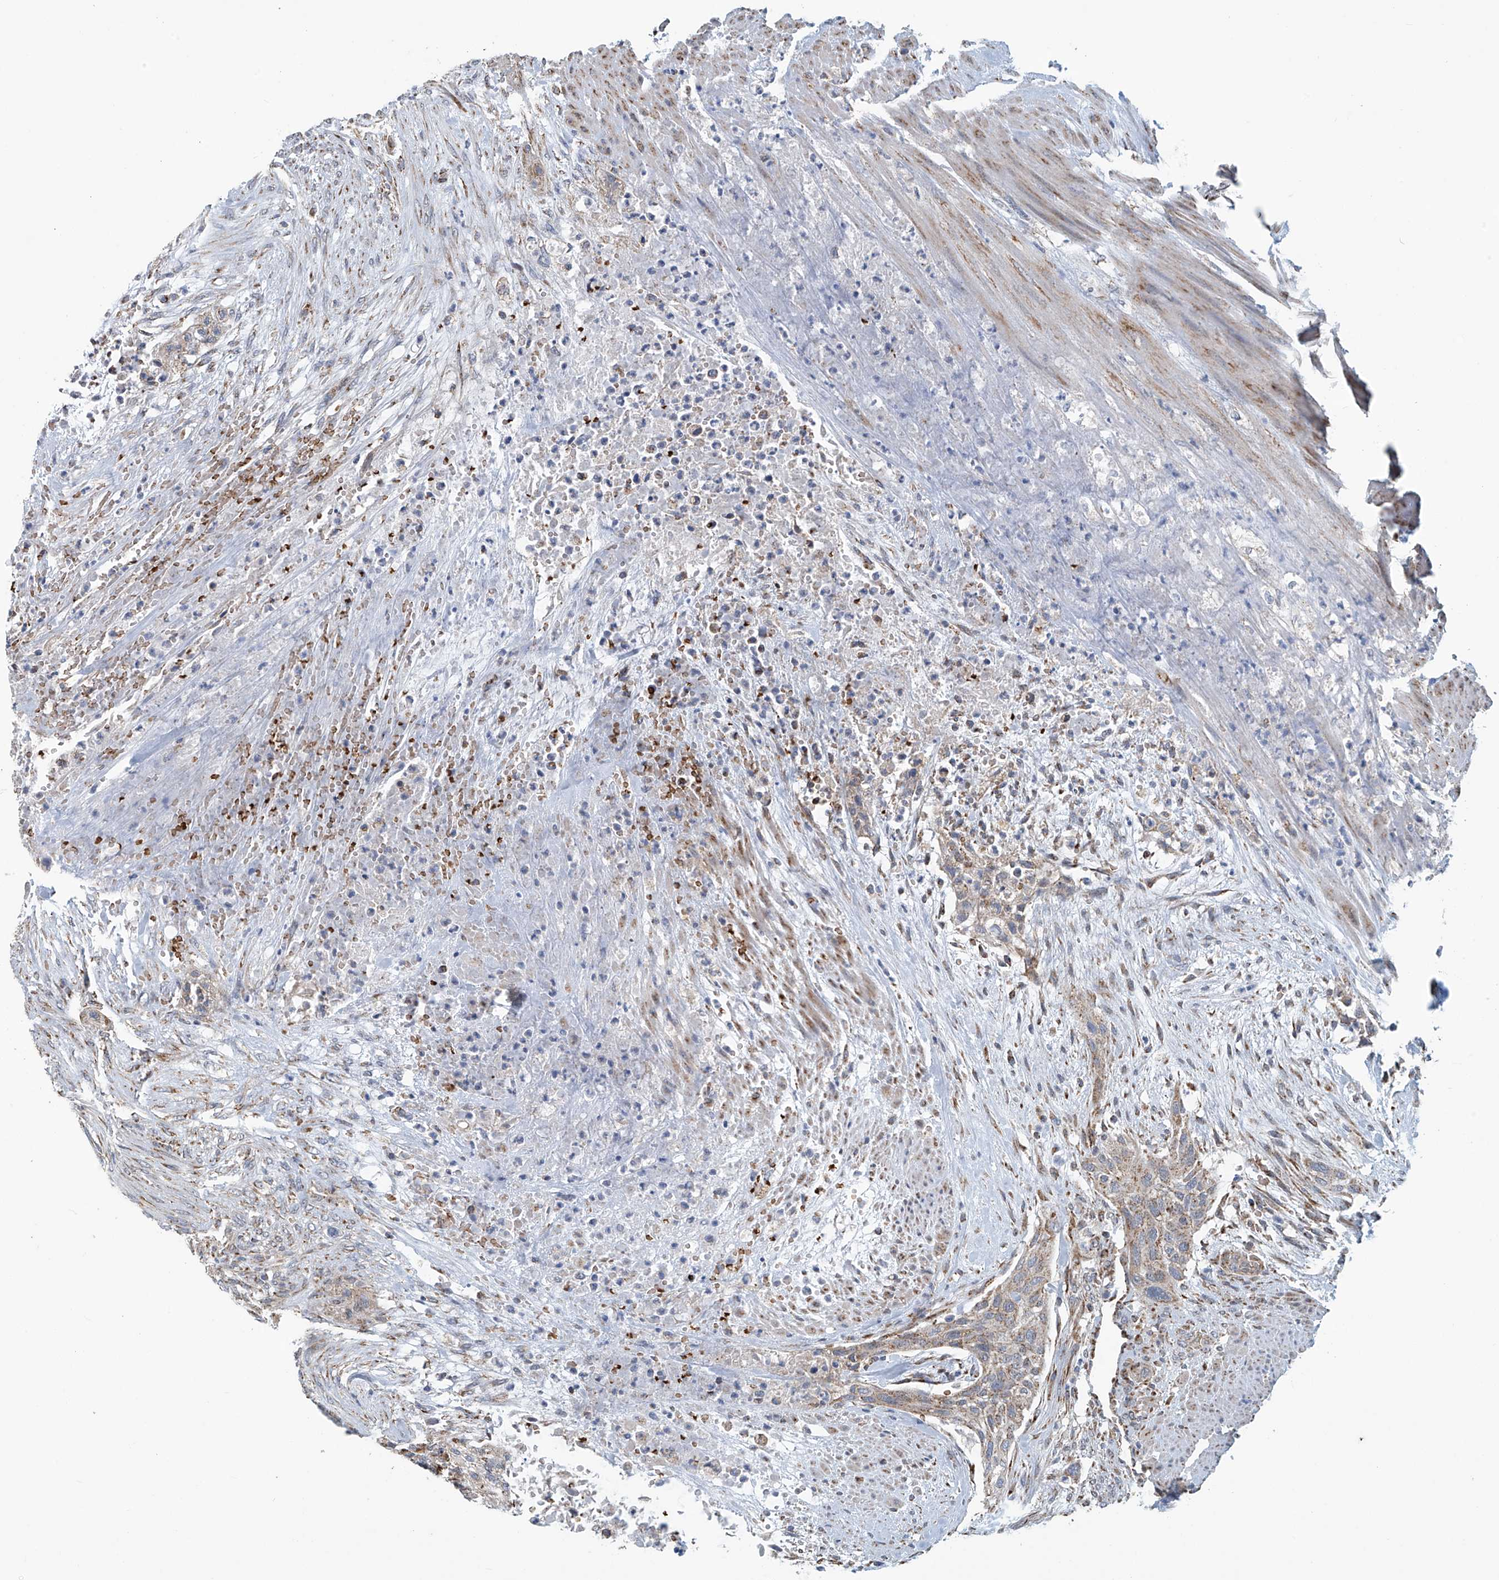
{"staining": {"intensity": "weak", "quantity": ">75%", "location": "cytoplasmic/membranous"}, "tissue": "urothelial cancer", "cell_type": "Tumor cells", "image_type": "cancer", "snomed": [{"axis": "morphology", "description": "Urothelial carcinoma, High grade"}, {"axis": "topography", "description": "Urinary bladder"}], "caption": "Immunohistochemistry micrograph of neoplastic tissue: urothelial carcinoma (high-grade) stained using immunohistochemistry exhibits low levels of weak protein expression localized specifically in the cytoplasmic/membranous of tumor cells, appearing as a cytoplasmic/membranous brown color.", "gene": "COMMD1", "patient": {"sex": "male", "age": 35}}